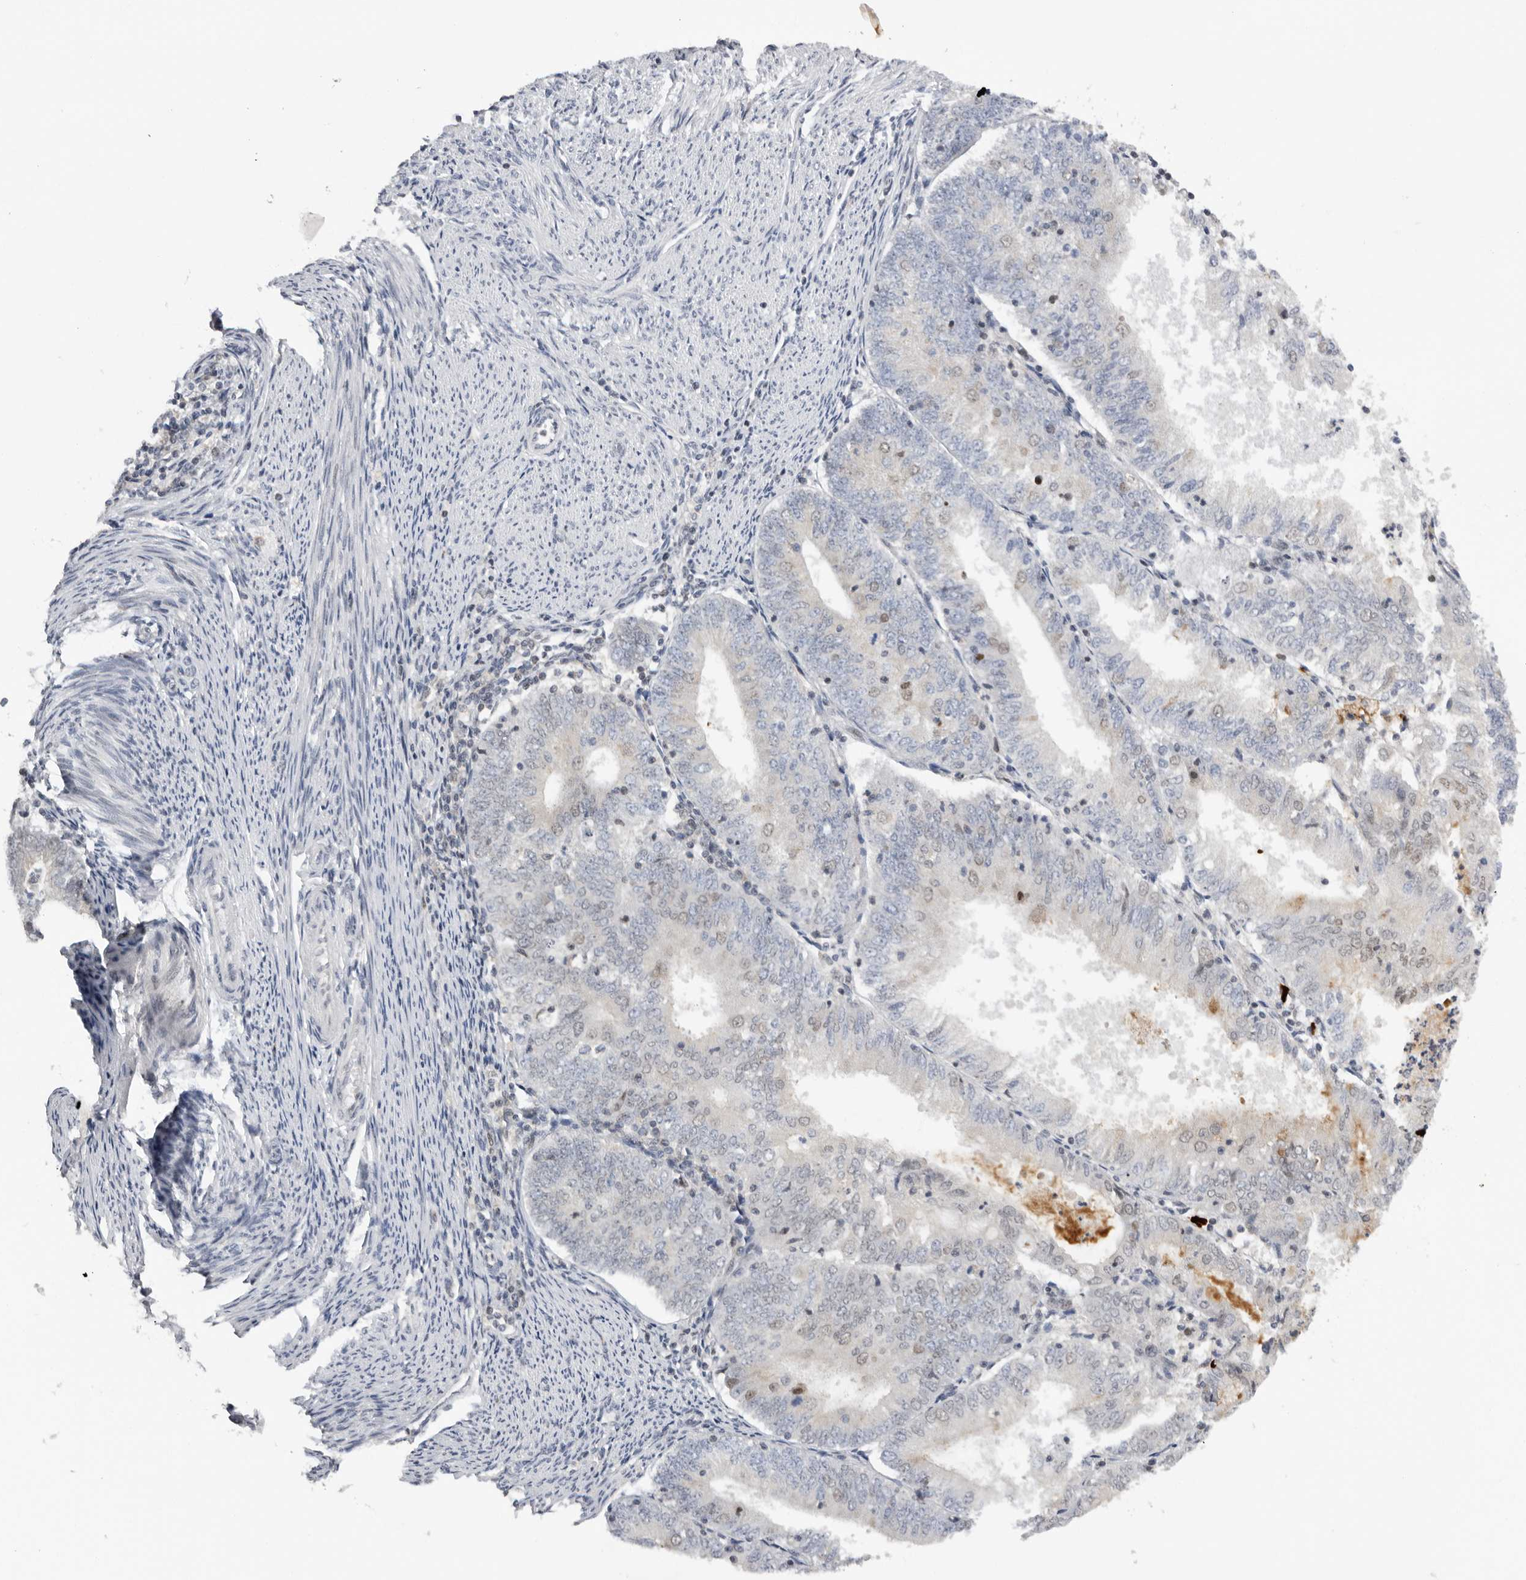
{"staining": {"intensity": "negative", "quantity": "none", "location": "none"}, "tissue": "endometrial cancer", "cell_type": "Tumor cells", "image_type": "cancer", "snomed": [{"axis": "morphology", "description": "Adenocarcinoma, NOS"}, {"axis": "topography", "description": "Endometrium"}], "caption": "Immunohistochemistry of human endometrial adenocarcinoma exhibits no expression in tumor cells. (DAB (3,3'-diaminobenzidine) IHC with hematoxylin counter stain).", "gene": "KIF2B", "patient": {"sex": "female", "age": 57}}